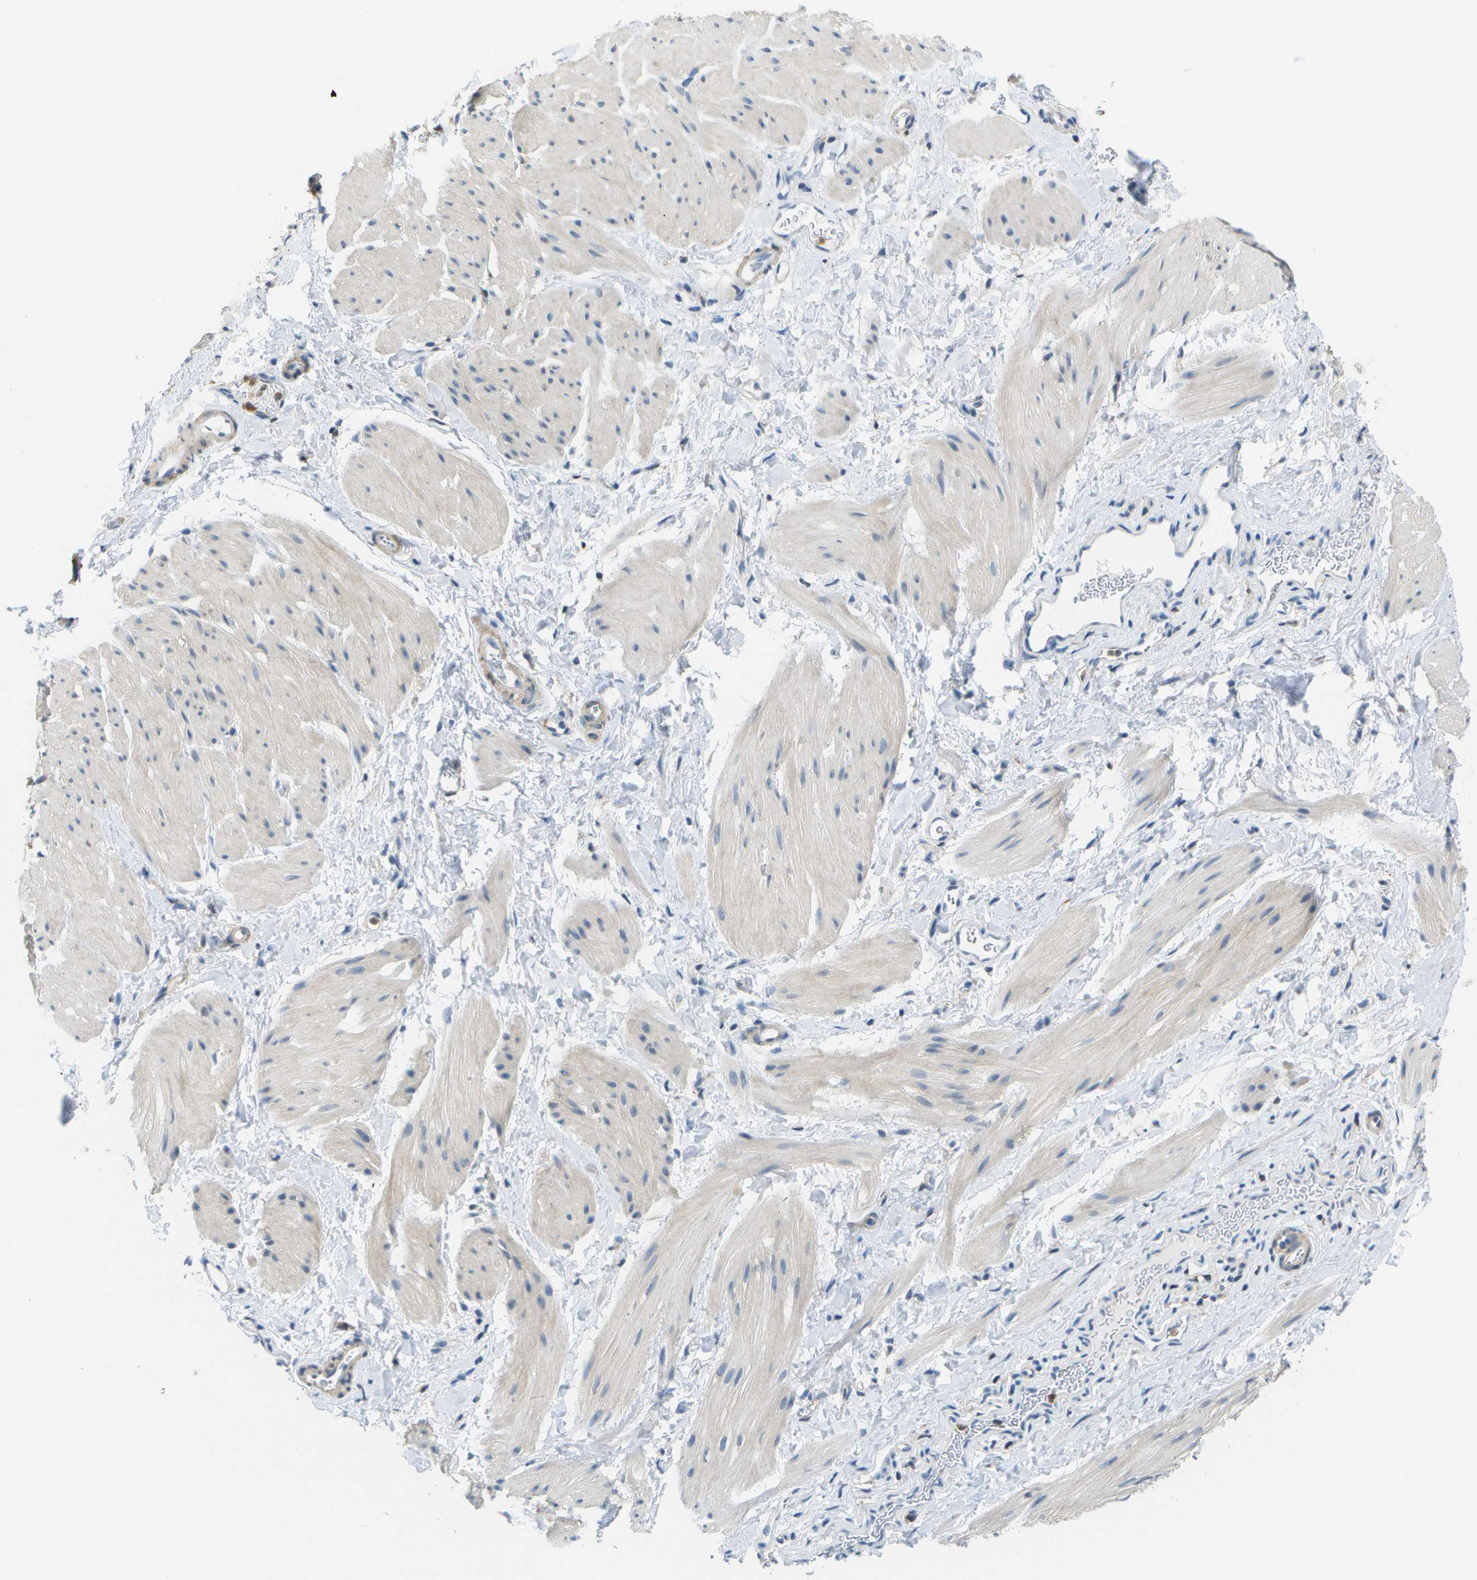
{"staining": {"intensity": "weak", "quantity": "<25%", "location": "cytoplasmic/membranous"}, "tissue": "smooth muscle", "cell_type": "Smooth muscle cells", "image_type": "normal", "snomed": [{"axis": "morphology", "description": "Normal tissue, NOS"}, {"axis": "topography", "description": "Smooth muscle"}], "caption": "DAB (3,3'-diaminobenzidine) immunohistochemical staining of normal human smooth muscle exhibits no significant positivity in smooth muscle cells. (IHC, brightfield microscopy, high magnification).", "gene": "RCSD1", "patient": {"sex": "male", "age": 16}}